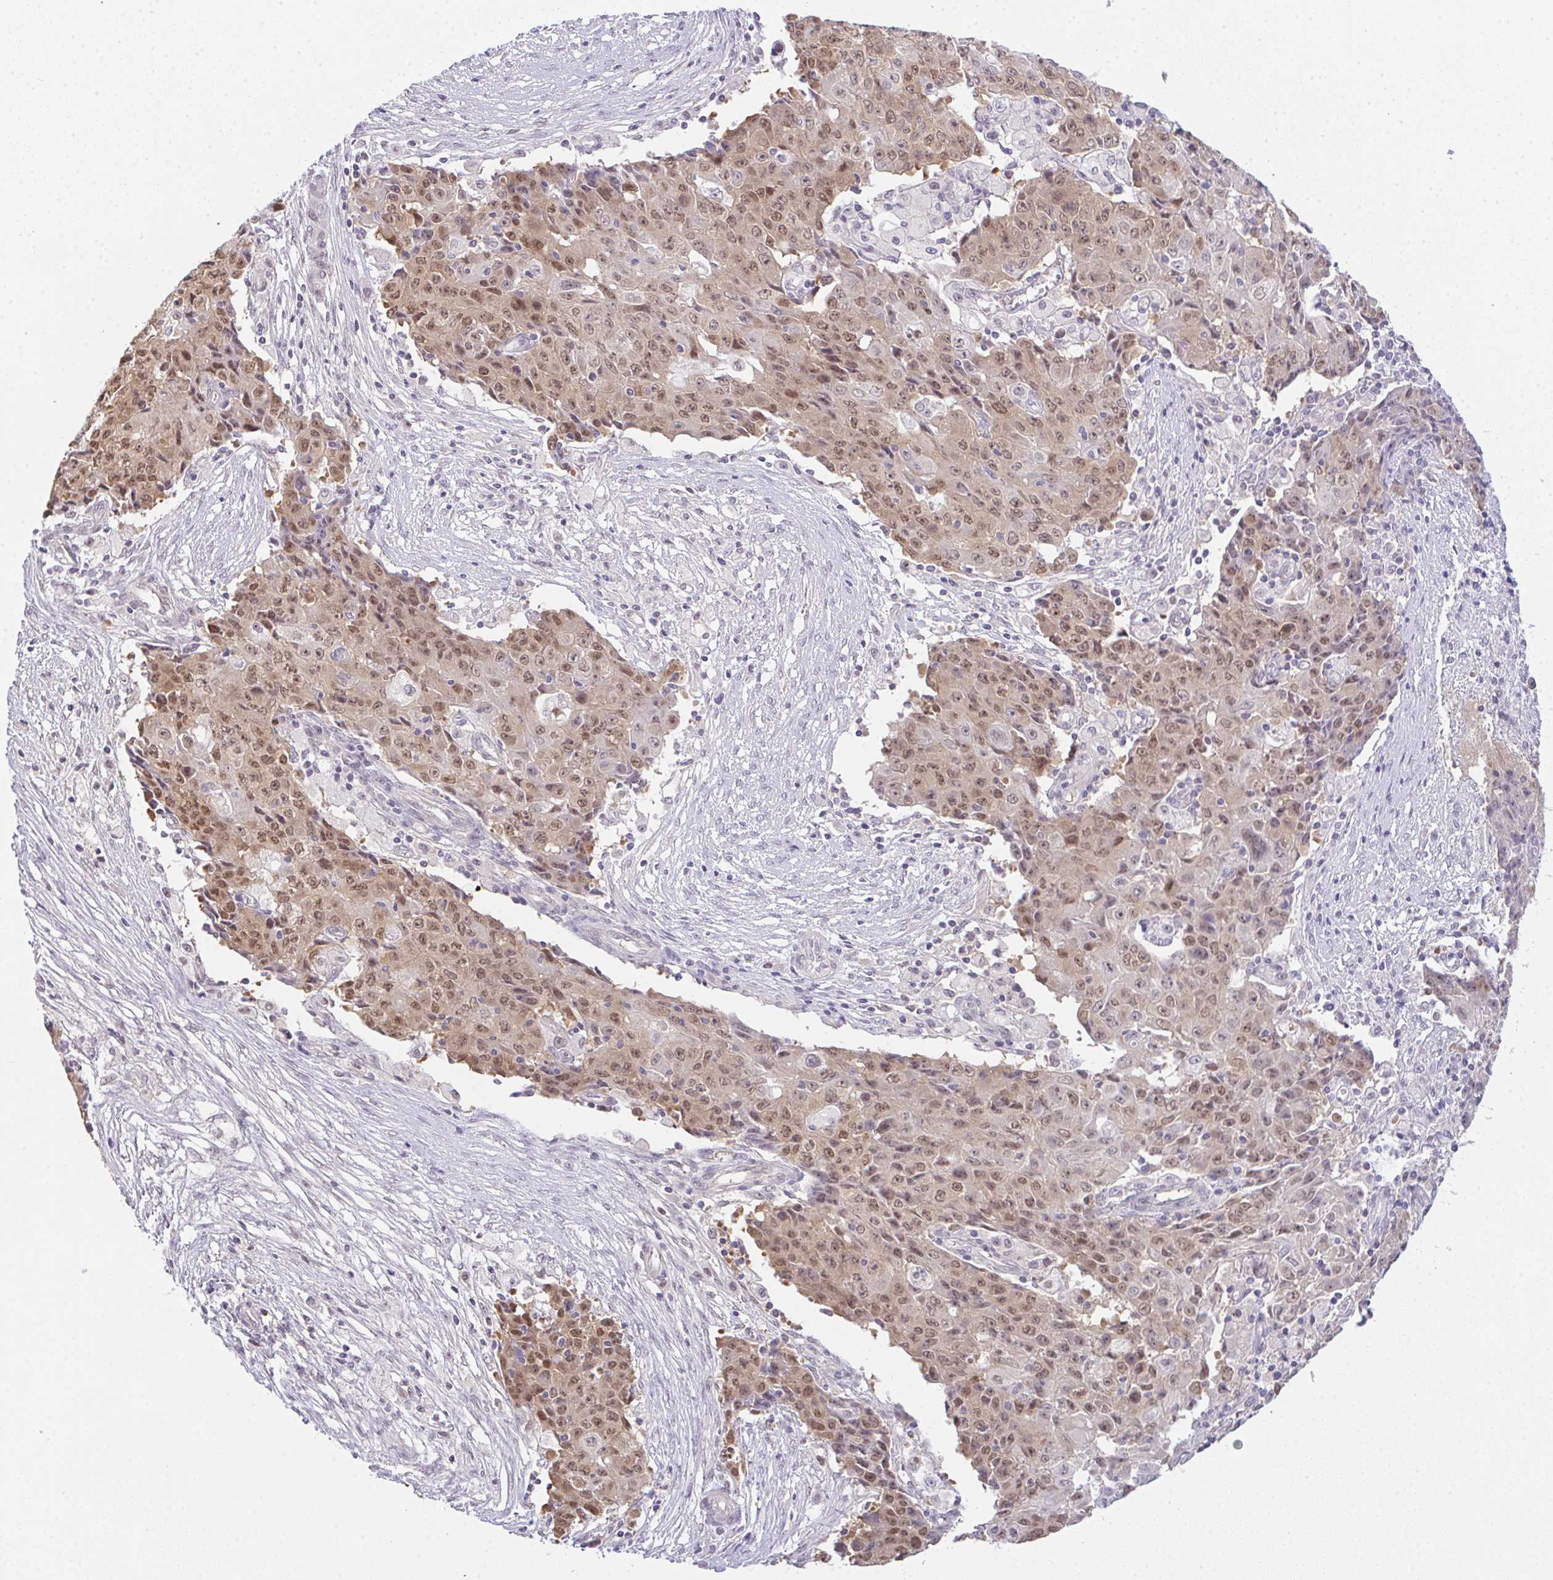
{"staining": {"intensity": "weak", "quantity": ">75%", "location": "cytoplasmic/membranous,nuclear"}, "tissue": "ovarian cancer", "cell_type": "Tumor cells", "image_type": "cancer", "snomed": [{"axis": "morphology", "description": "Carcinoma, endometroid"}, {"axis": "topography", "description": "Ovary"}], "caption": "A high-resolution photomicrograph shows IHC staining of endometroid carcinoma (ovarian), which displays weak cytoplasmic/membranous and nuclear staining in about >75% of tumor cells. (DAB (3,3'-diaminobenzidine) IHC with brightfield microscopy, high magnification).", "gene": "CSE1L", "patient": {"sex": "female", "age": 42}}